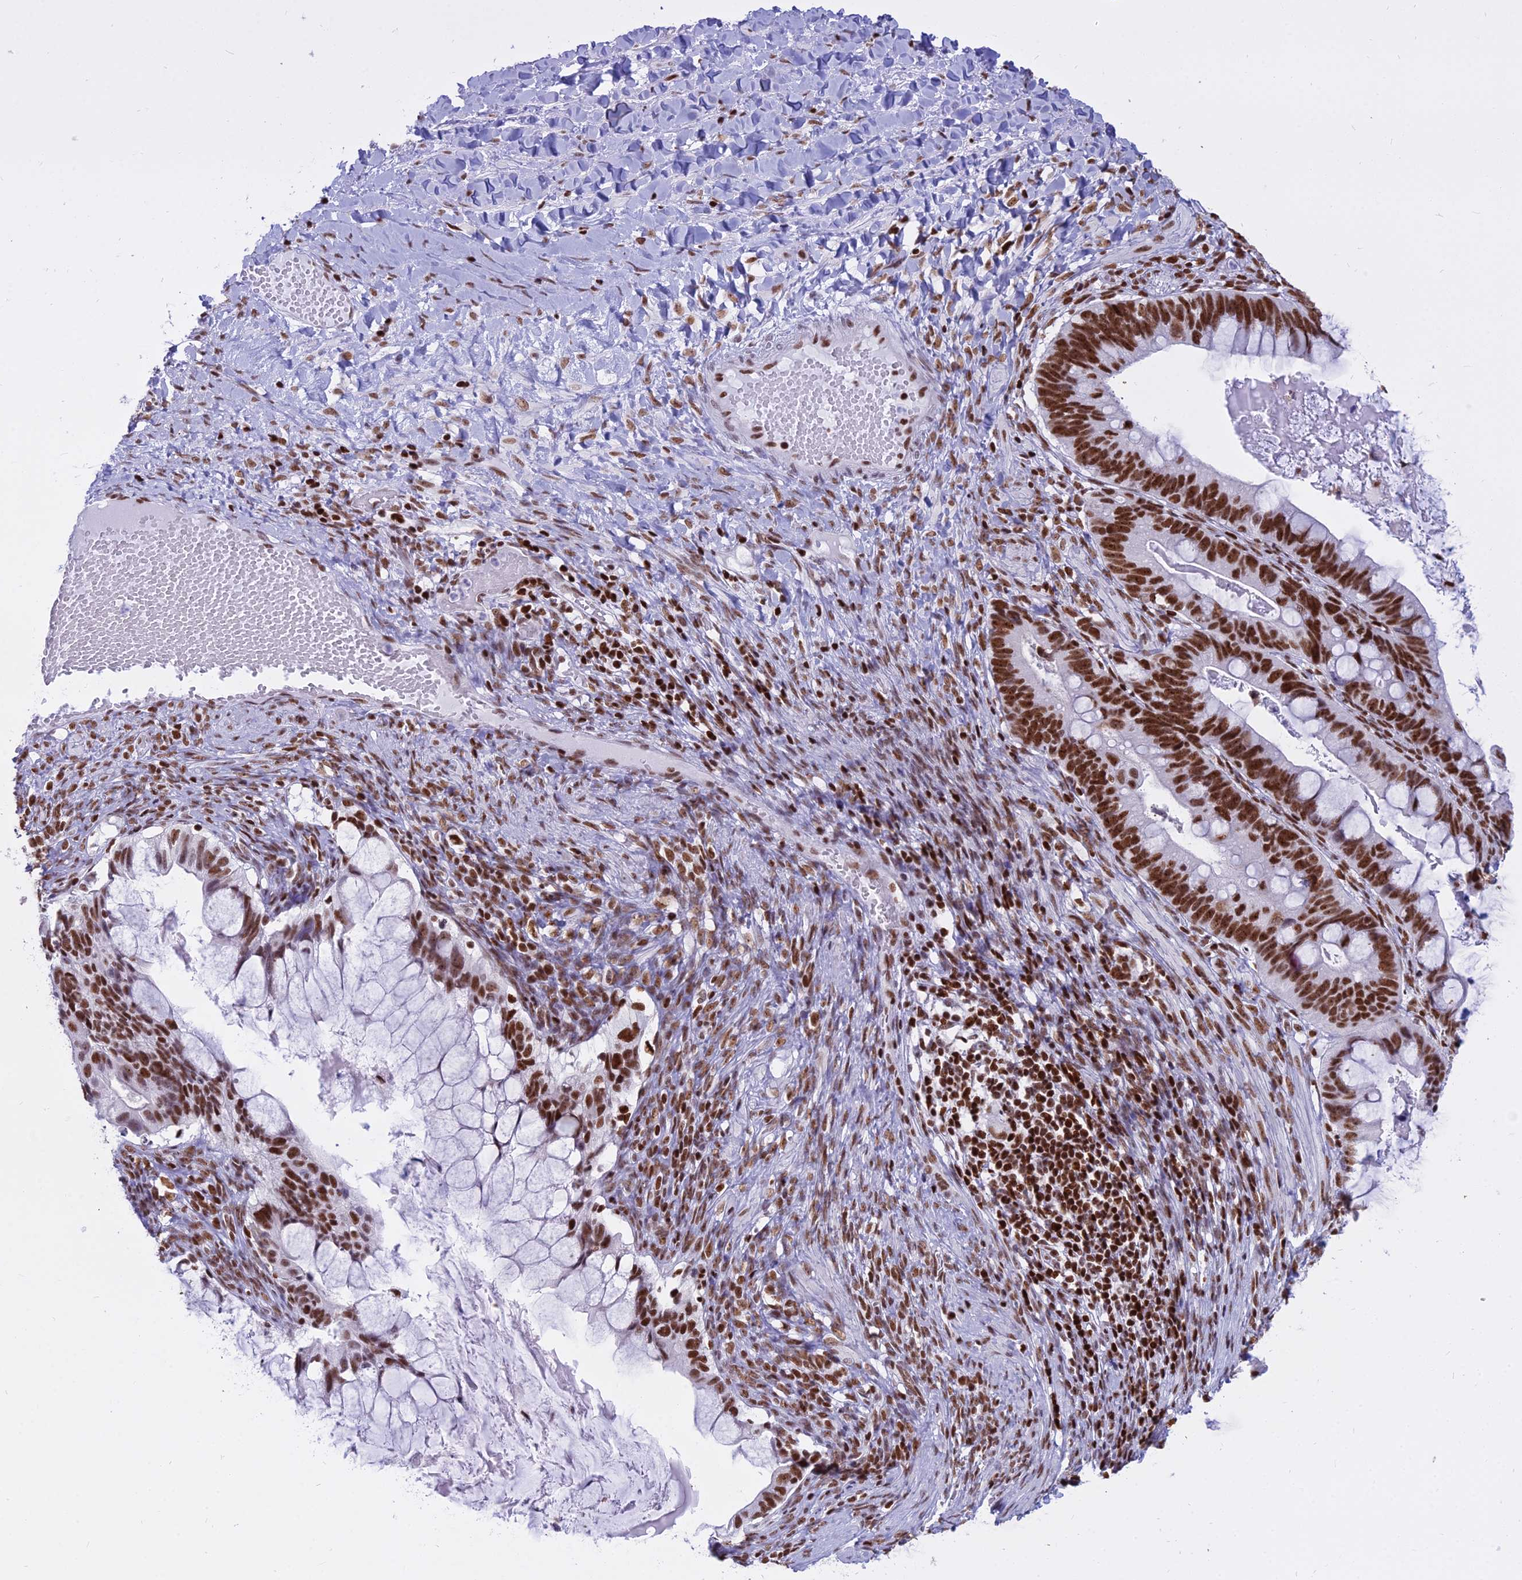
{"staining": {"intensity": "strong", "quantity": ">75%", "location": "nuclear"}, "tissue": "ovarian cancer", "cell_type": "Tumor cells", "image_type": "cancer", "snomed": [{"axis": "morphology", "description": "Cystadenocarcinoma, mucinous, NOS"}, {"axis": "topography", "description": "Ovary"}], "caption": "An IHC photomicrograph of neoplastic tissue is shown. Protein staining in brown highlights strong nuclear positivity in ovarian cancer within tumor cells.", "gene": "PARP1", "patient": {"sex": "female", "age": 61}}